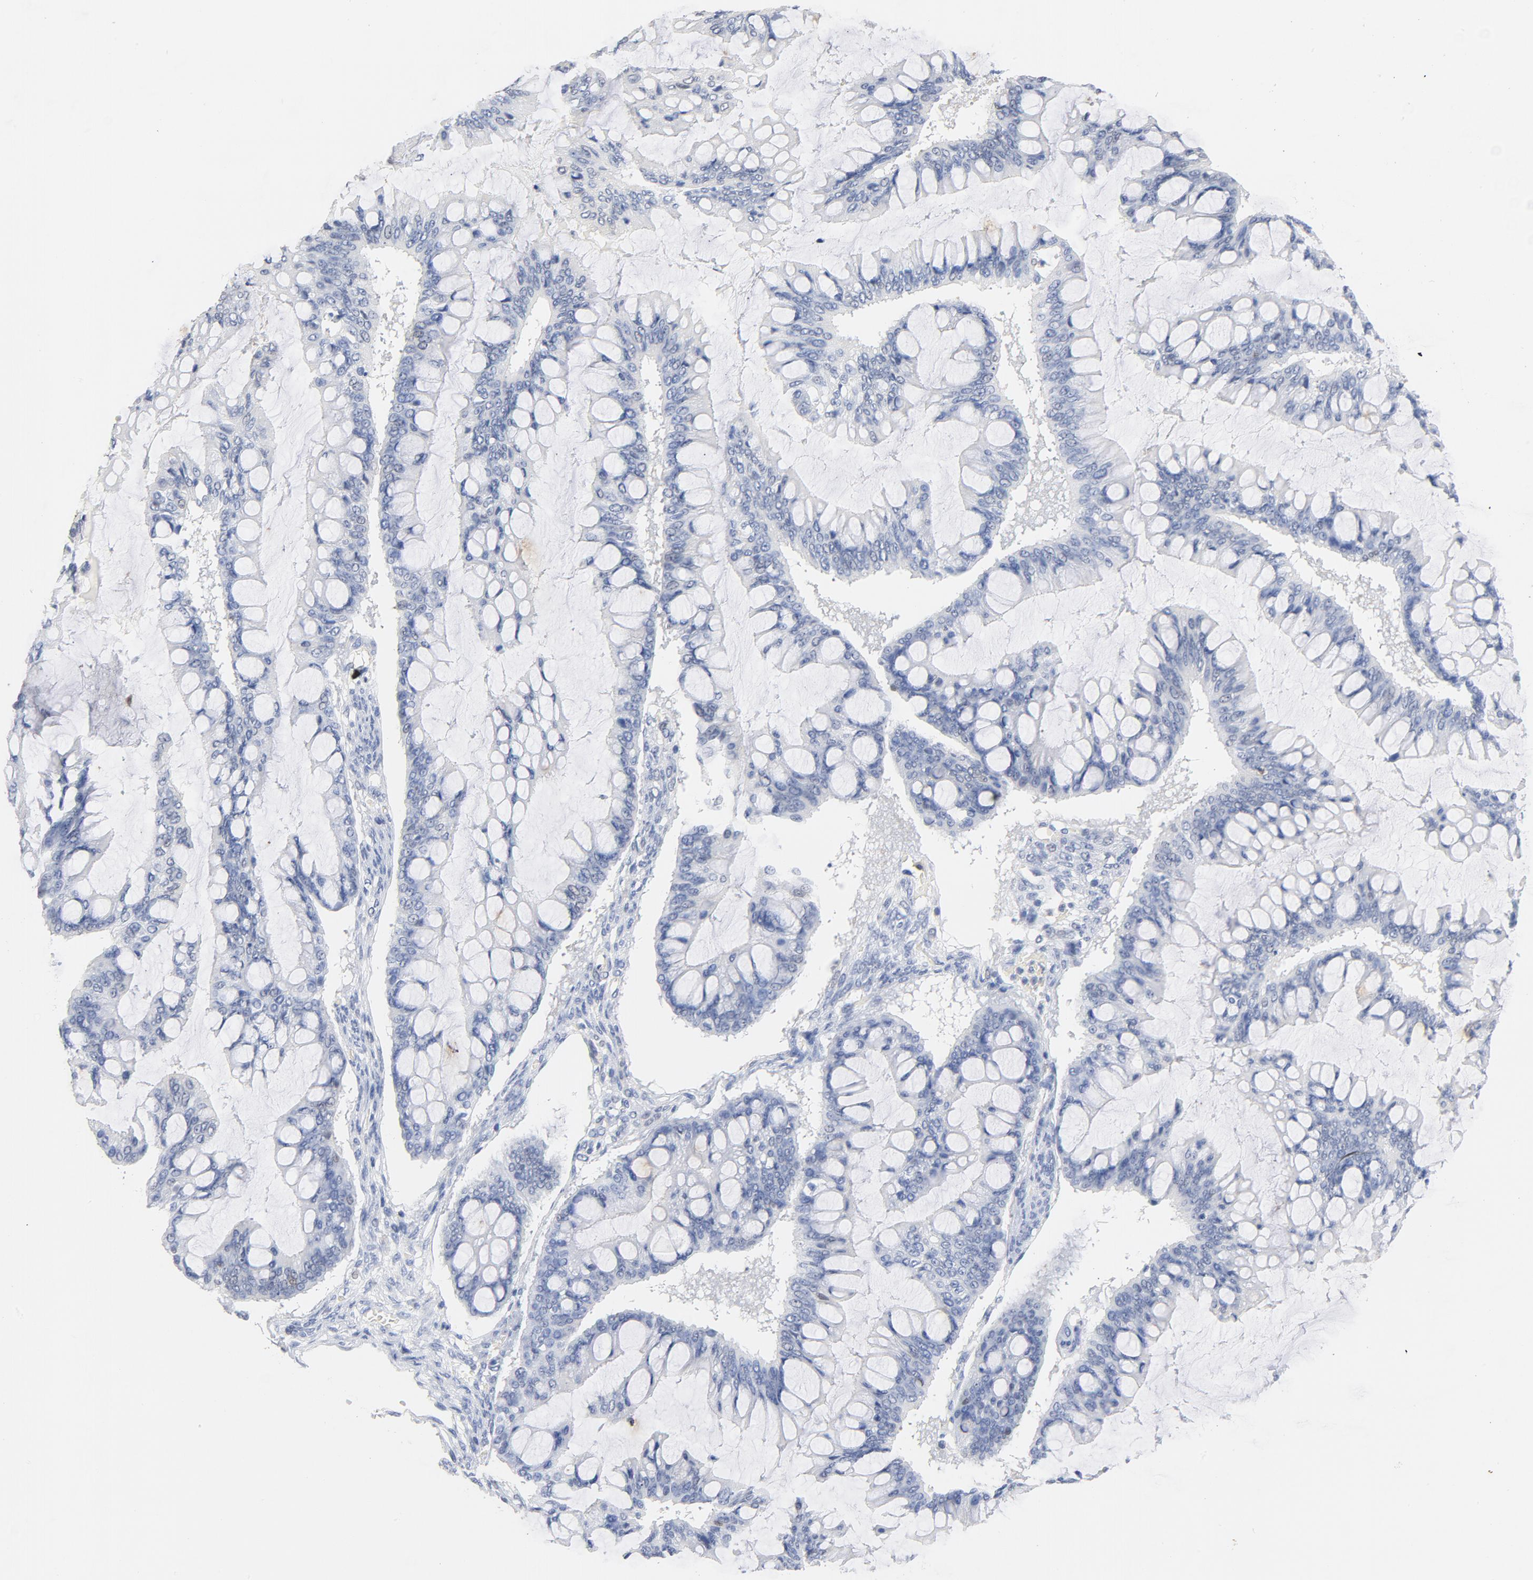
{"staining": {"intensity": "negative", "quantity": "none", "location": "none"}, "tissue": "ovarian cancer", "cell_type": "Tumor cells", "image_type": "cancer", "snomed": [{"axis": "morphology", "description": "Cystadenocarcinoma, mucinous, NOS"}, {"axis": "topography", "description": "Ovary"}], "caption": "This is an IHC histopathology image of human ovarian cancer. There is no positivity in tumor cells.", "gene": "CDKN1B", "patient": {"sex": "female", "age": 73}}